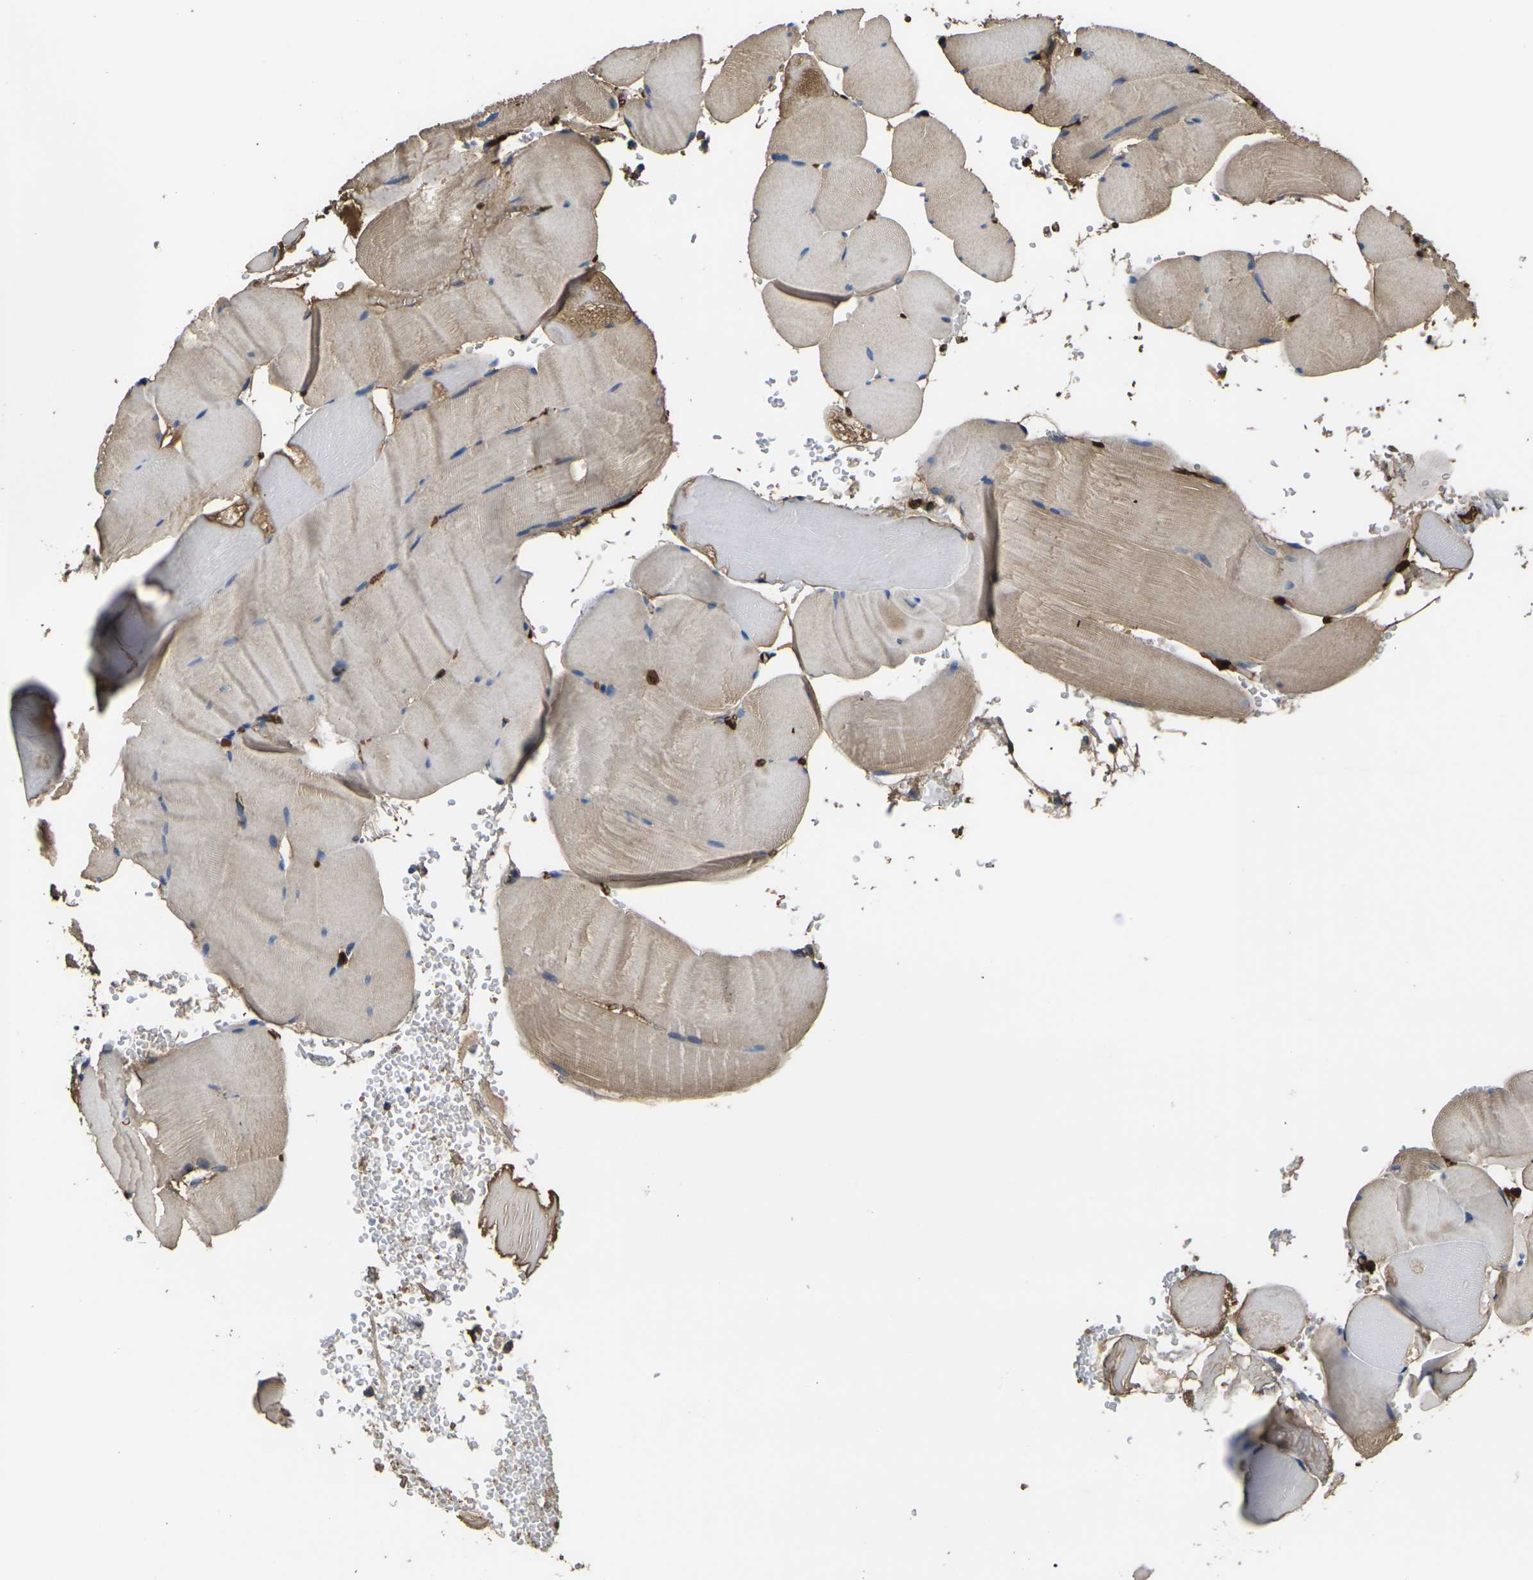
{"staining": {"intensity": "weak", "quantity": ">75%", "location": "cytoplasmic/membranous"}, "tissue": "skeletal muscle", "cell_type": "Myocytes", "image_type": "normal", "snomed": [{"axis": "morphology", "description": "Normal tissue, NOS"}, {"axis": "topography", "description": "Skeletal muscle"}], "caption": "Myocytes demonstrate low levels of weak cytoplasmic/membranous staining in about >75% of cells in normal skeletal muscle.", "gene": "HSPG2", "patient": {"sex": "male", "age": 62}}